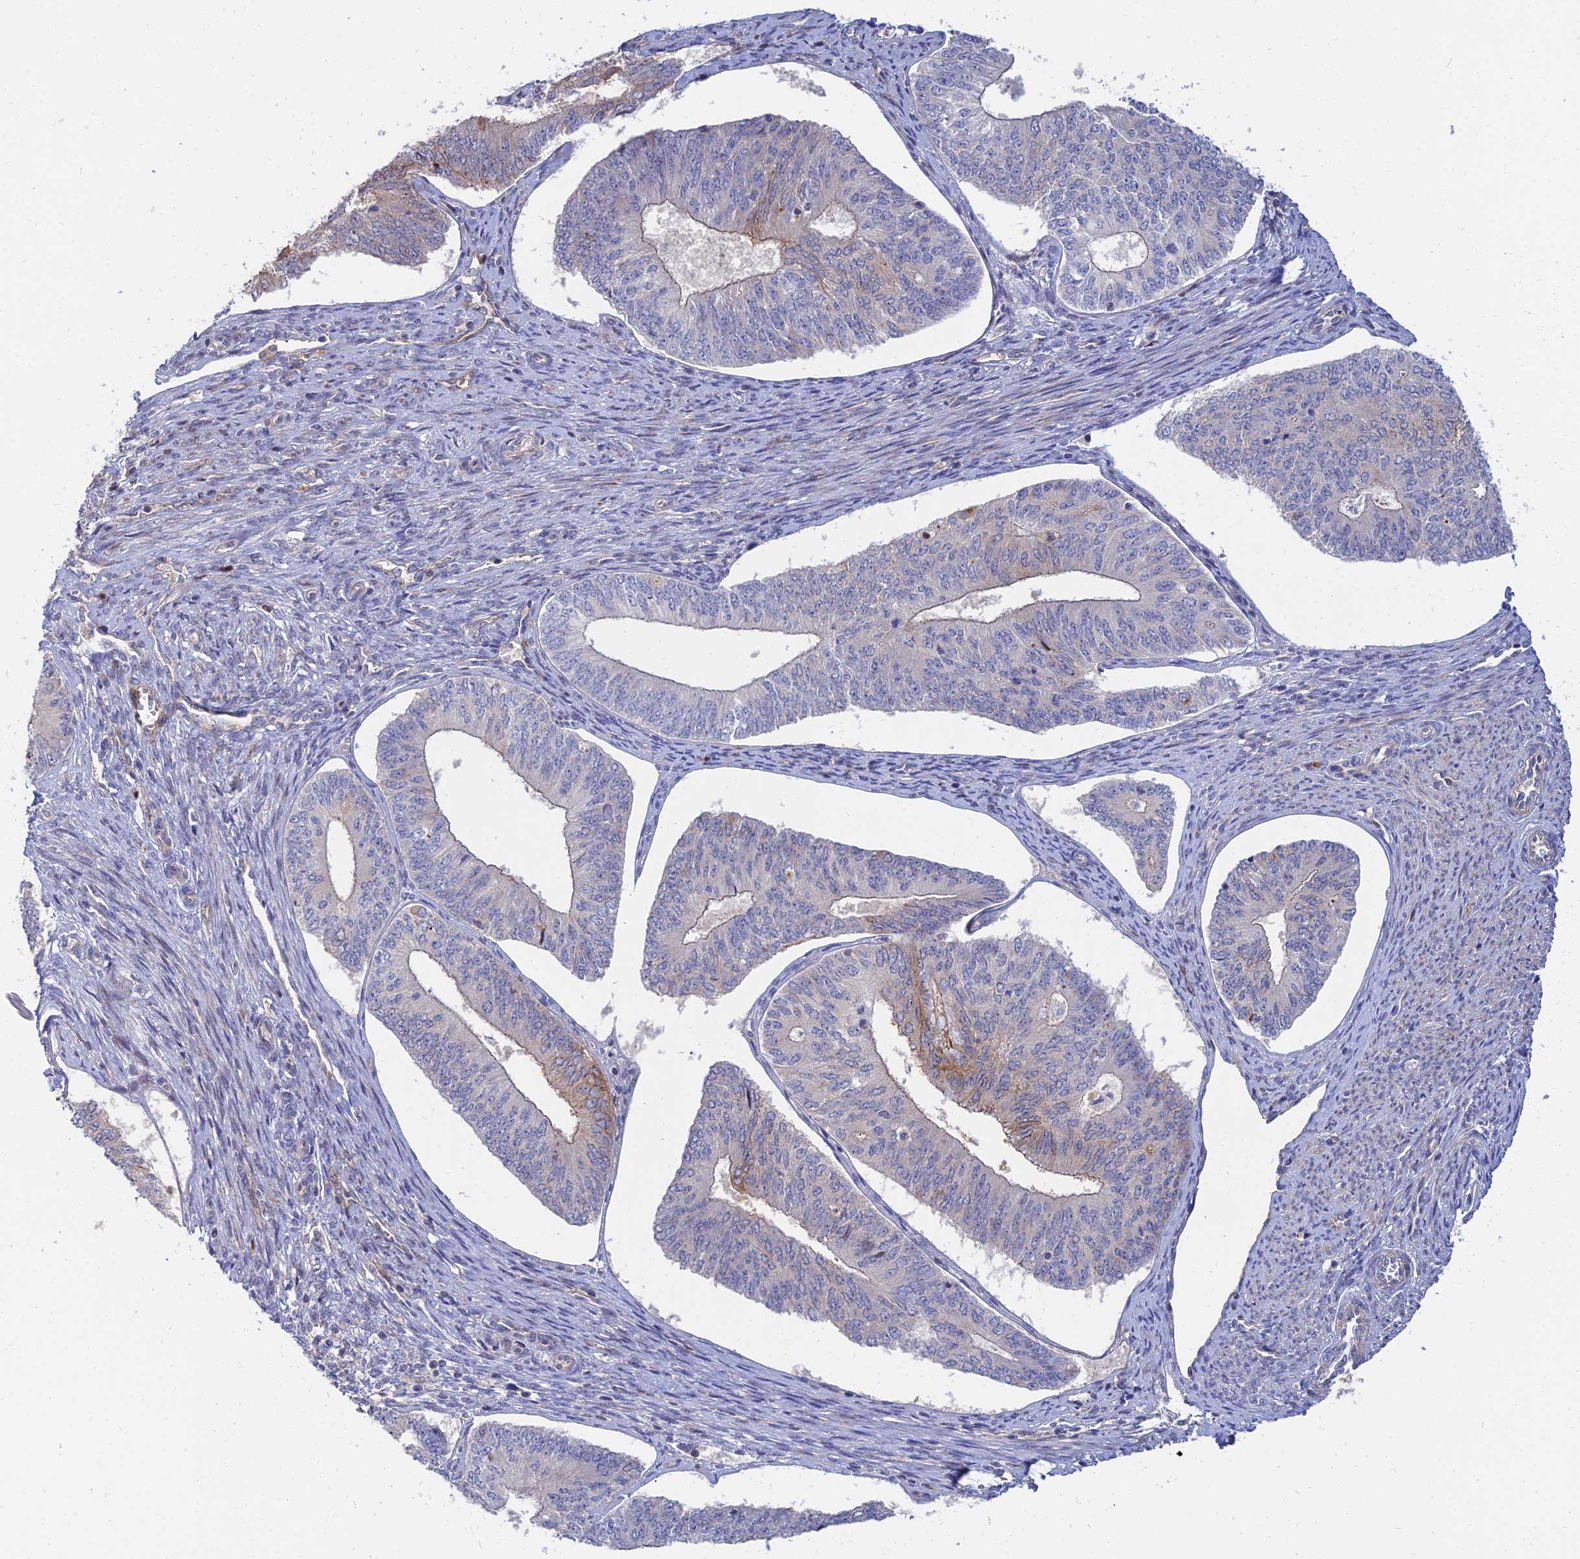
{"staining": {"intensity": "moderate", "quantity": "<25%", "location": "cytoplasmic/membranous"}, "tissue": "endometrial cancer", "cell_type": "Tumor cells", "image_type": "cancer", "snomed": [{"axis": "morphology", "description": "Adenocarcinoma, NOS"}, {"axis": "topography", "description": "Endometrium"}], "caption": "Endometrial cancer stained with a protein marker shows moderate staining in tumor cells.", "gene": "TRIM43B", "patient": {"sex": "female", "age": 68}}